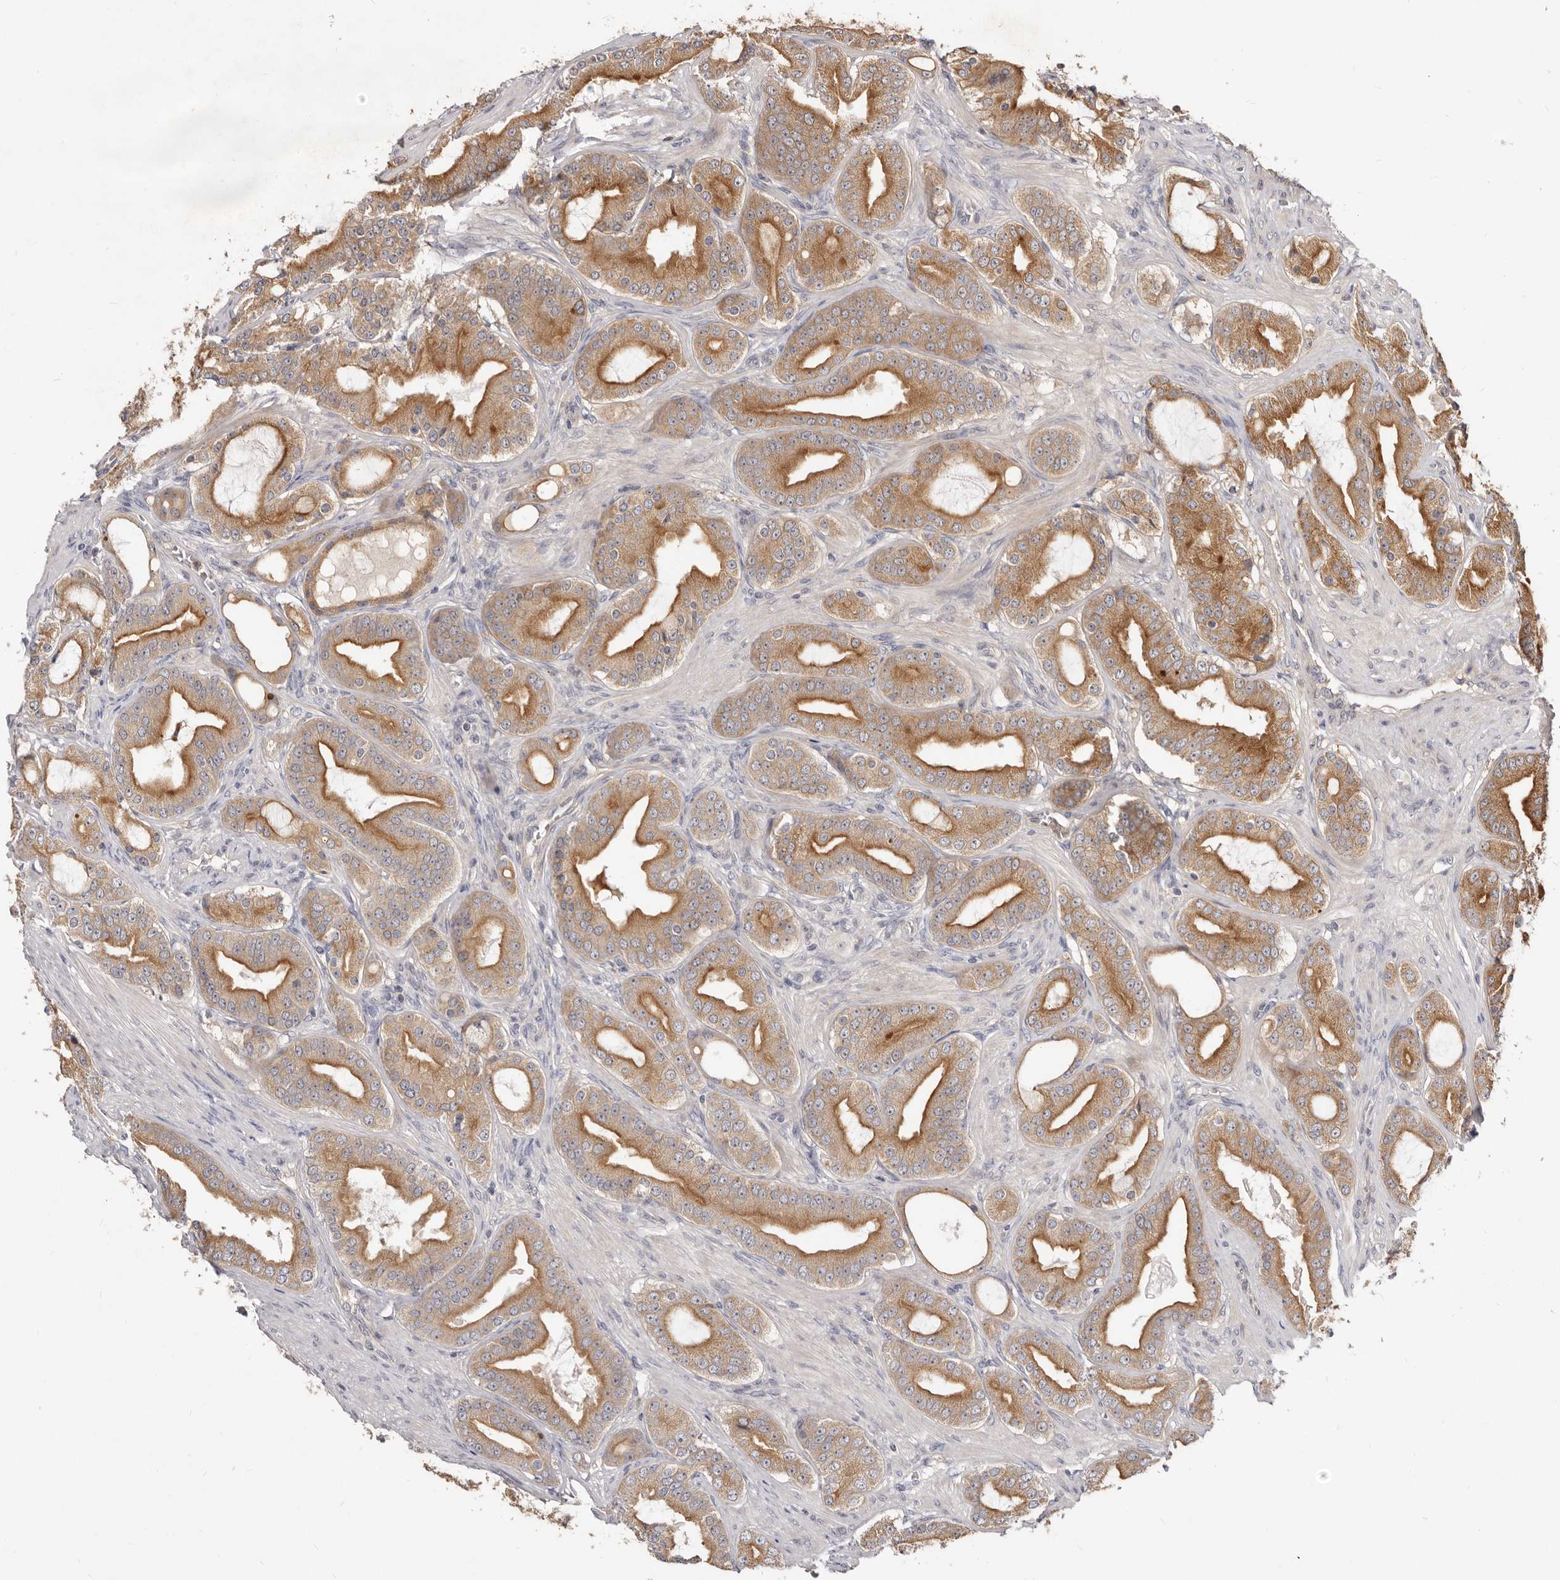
{"staining": {"intensity": "moderate", "quantity": ">75%", "location": "cytoplasmic/membranous"}, "tissue": "prostate cancer", "cell_type": "Tumor cells", "image_type": "cancer", "snomed": [{"axis": "morphology", "description": "Adenocarcinoma, High grade"}, {"axis": "topography", "description": "Prostate"}], "caption": "Prostate adenocarcinoma (high-grade) stained with DAB immunohistochemistry (IHC) displays medium levels of moderate cytoplasmic/membranous positivity in approximately >75% of tumor cells.", "gene": "TC2N", "patient": {"sex": "male", "age": 60}}